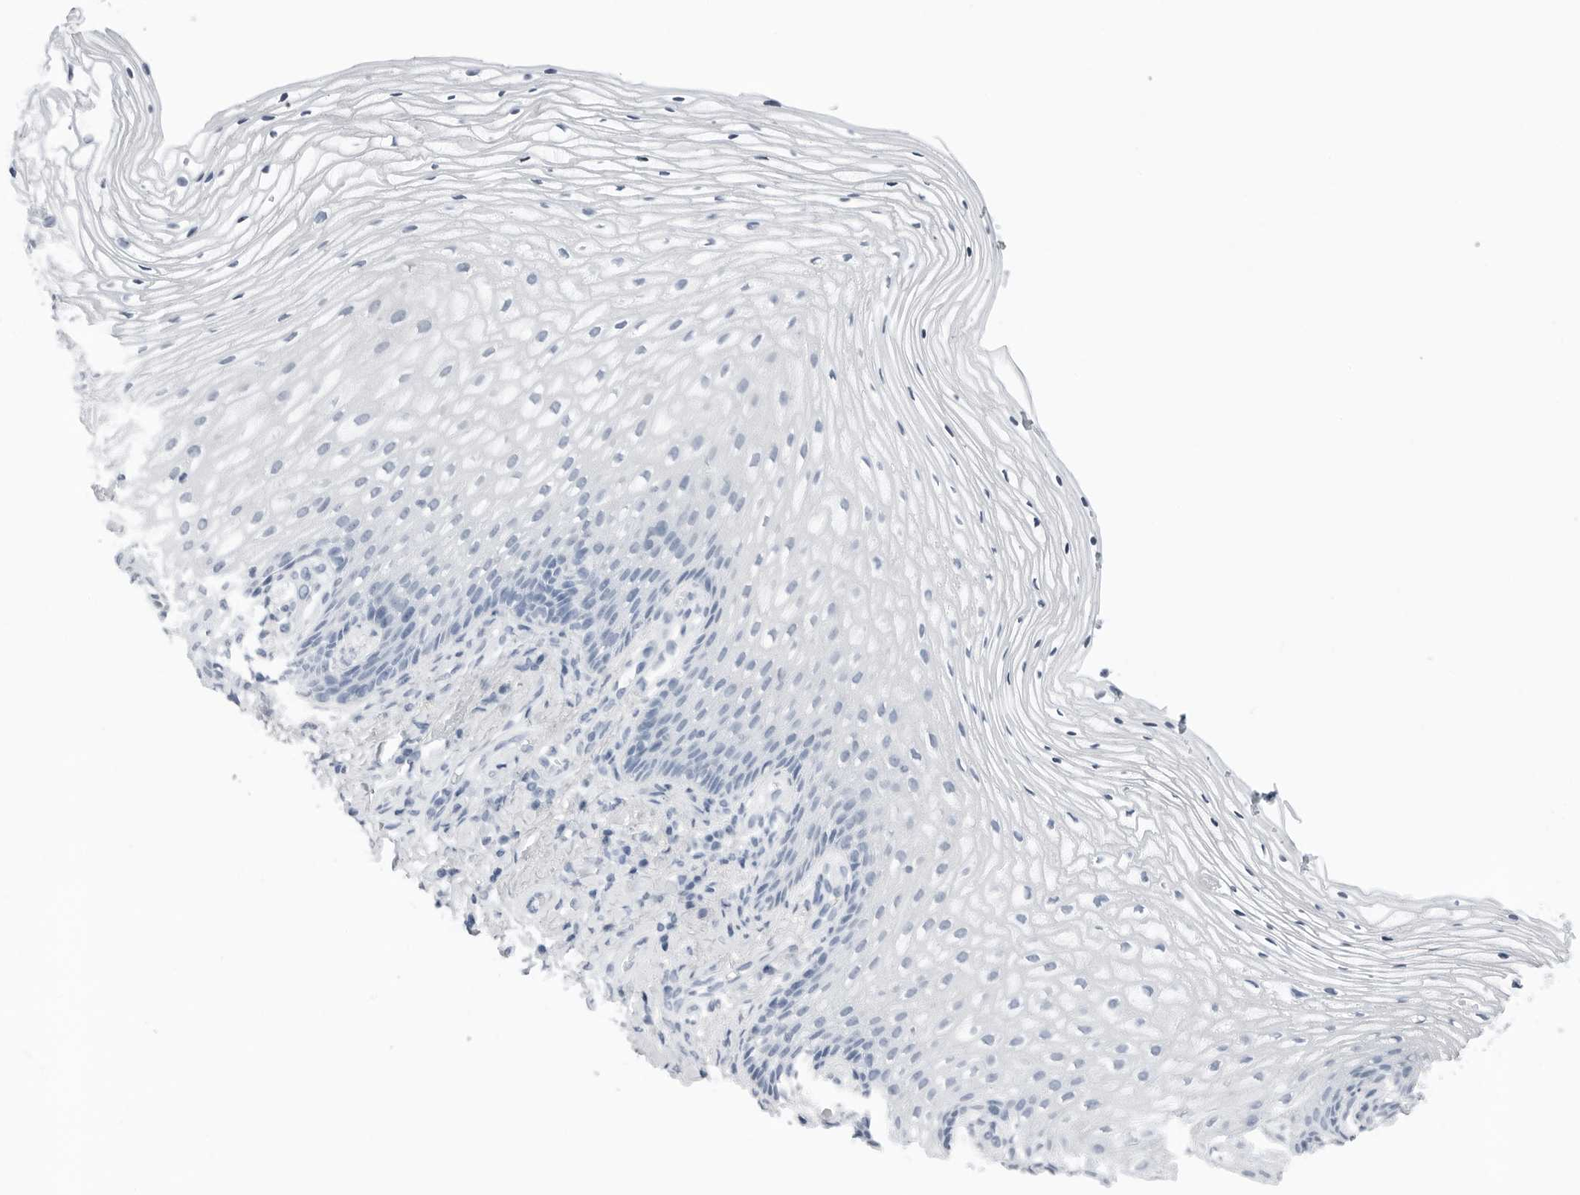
{"staining": {"intensity": "negative", "quantity": "none", "location": "none"}, "tissue": "vagina", "cell_type": "Squamous epithelial cells", "image_type": "normal", "snomed": [{"axis": "morphology", "description": "Normal tissue, NOS"}, {"axis": "topography", "description": "Vagina"}], "caption": "IHC image of normal vagina stained for a protein (brown), which displays no expression in squamous epithelial cells.", "gene": "SLPI", "patient": {"sex": "female", "age": 60}}